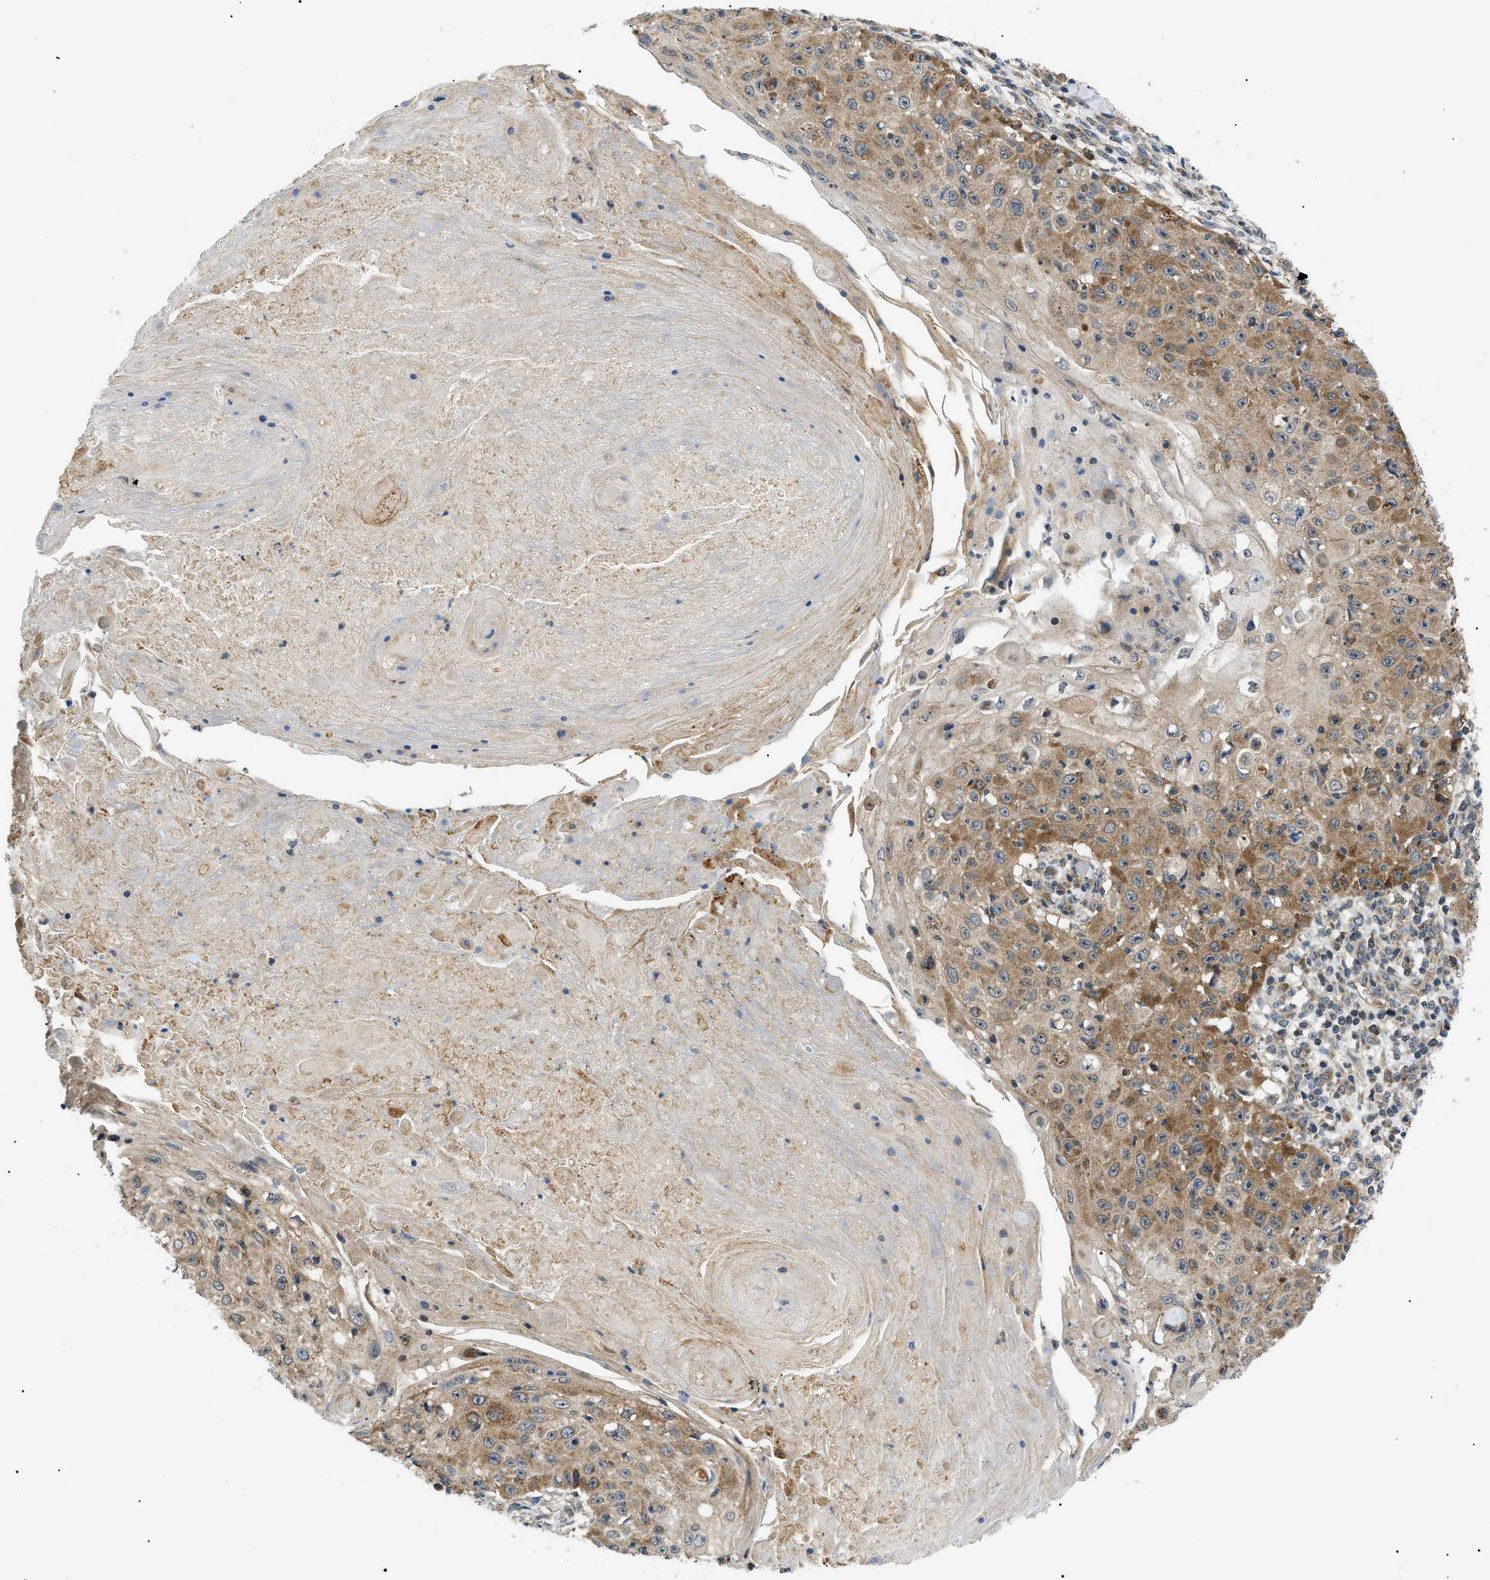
{"staining": {"intensity": "moderate", "quantity": ">75%", "location": "cytoplasmic/membranous"}, "tissue": "skin cancer", "cell_type": "Tumor cells", "image_type": "cancer", "snomed": [{"axis": "morphology", "description": "Squamous cell carcinoma, NOS"}, {"axis": "topography", "description": "Skin"}], "caption": "Squamous cell carcinoma (skin) was stained to show a protein in brown. There is medium levels of moderate cytoplasmic/membranous positivity in approximately >75% of tumor cells.", "gene": "SRPK1", "patient": {"sex": "male", "age": 86}}